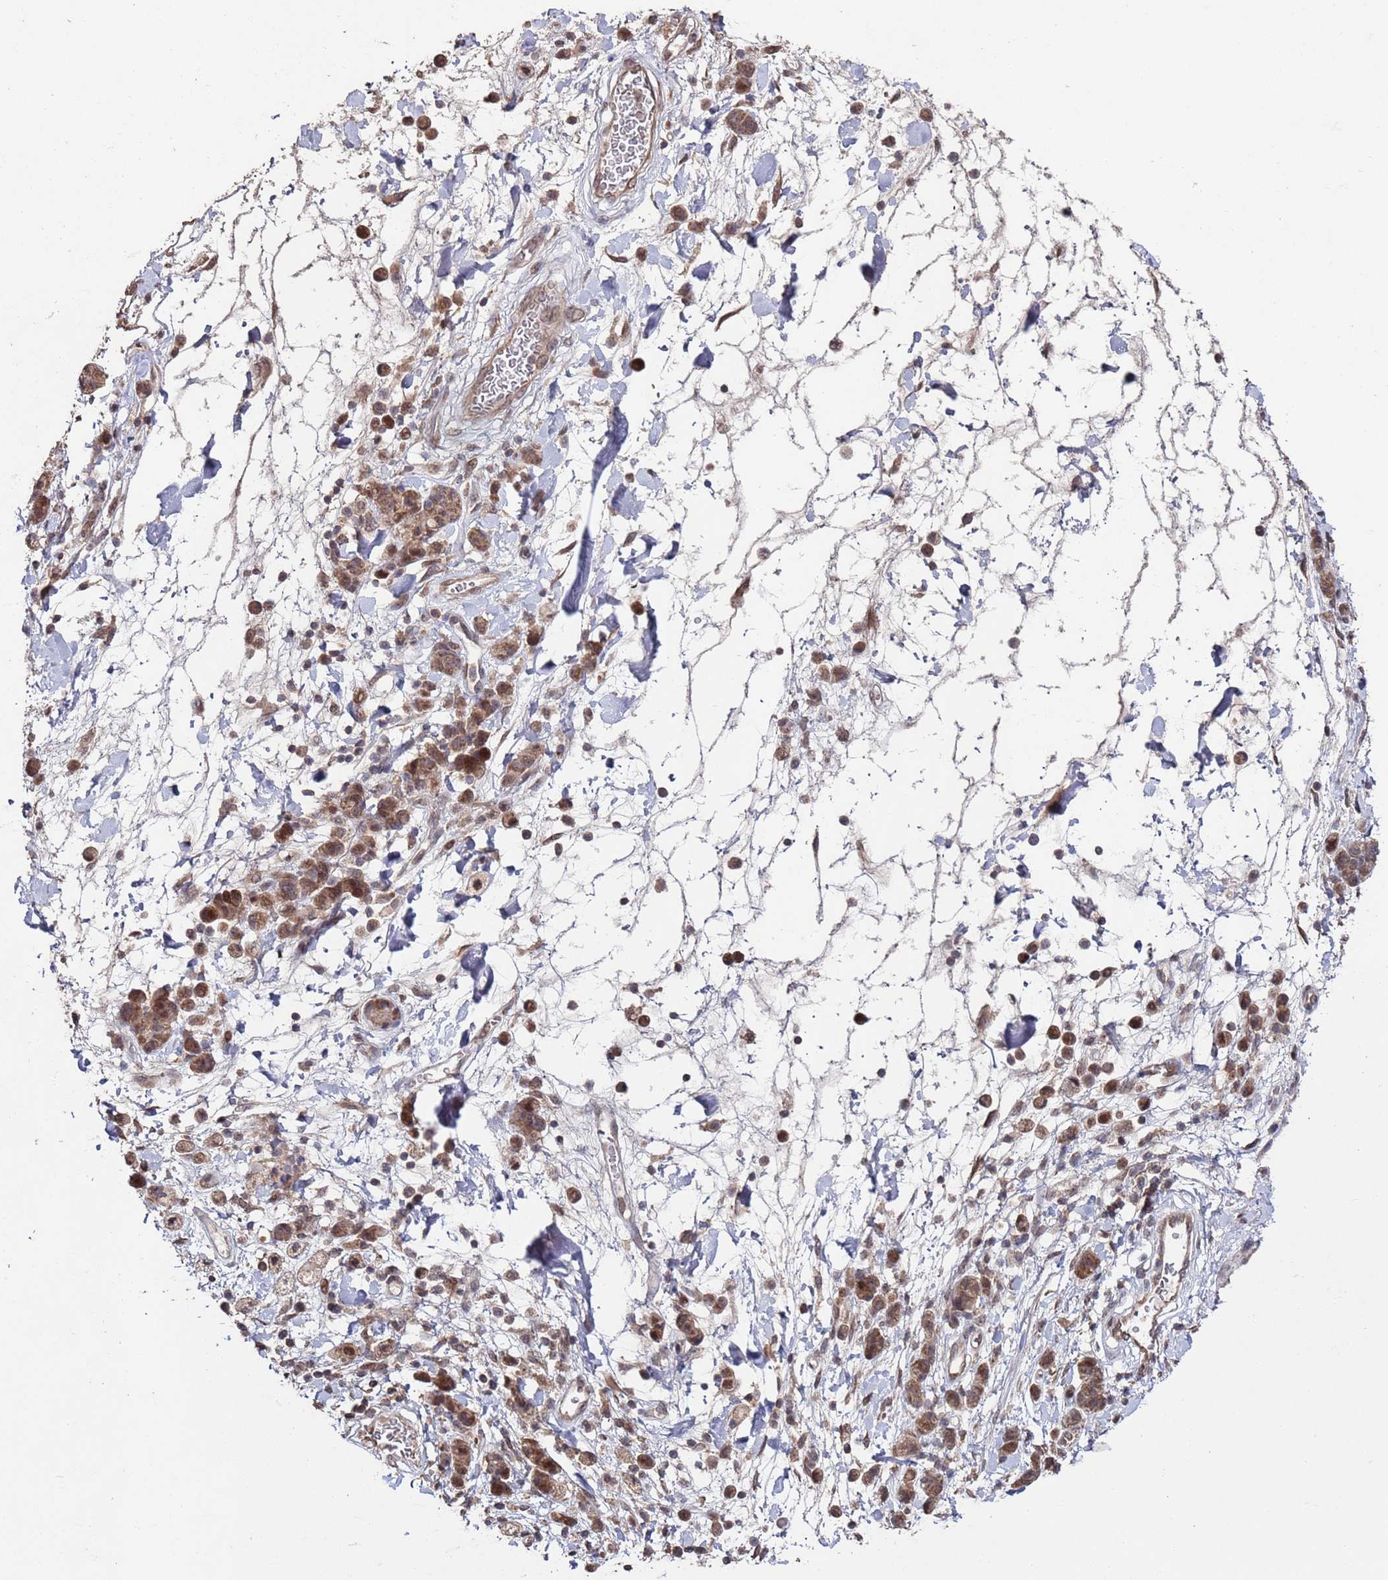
{"staining": {"intensity": "moderate", "quantity": ">75%", "location": "cytoplasmic/membranous,nuclear"}, "tissue": "stomach cancer", "cell_type": "Tumor cells", "image_type": "cancer", "snomed": [{"axis": "morphology", "description": "Adenocarcinoma, NOS"}, {"axis": "topography", "description": "Stomach"}], "caption": "Immunohistochemical staining of human stomach cancer (adenocarcinoma) exhibits medium levels of moderate cytoplasmic/membranous and nuclear staining in about >75% of tumor cells.", "gene": "PRR7", "patient": {"sex": "male", "age": 77}}